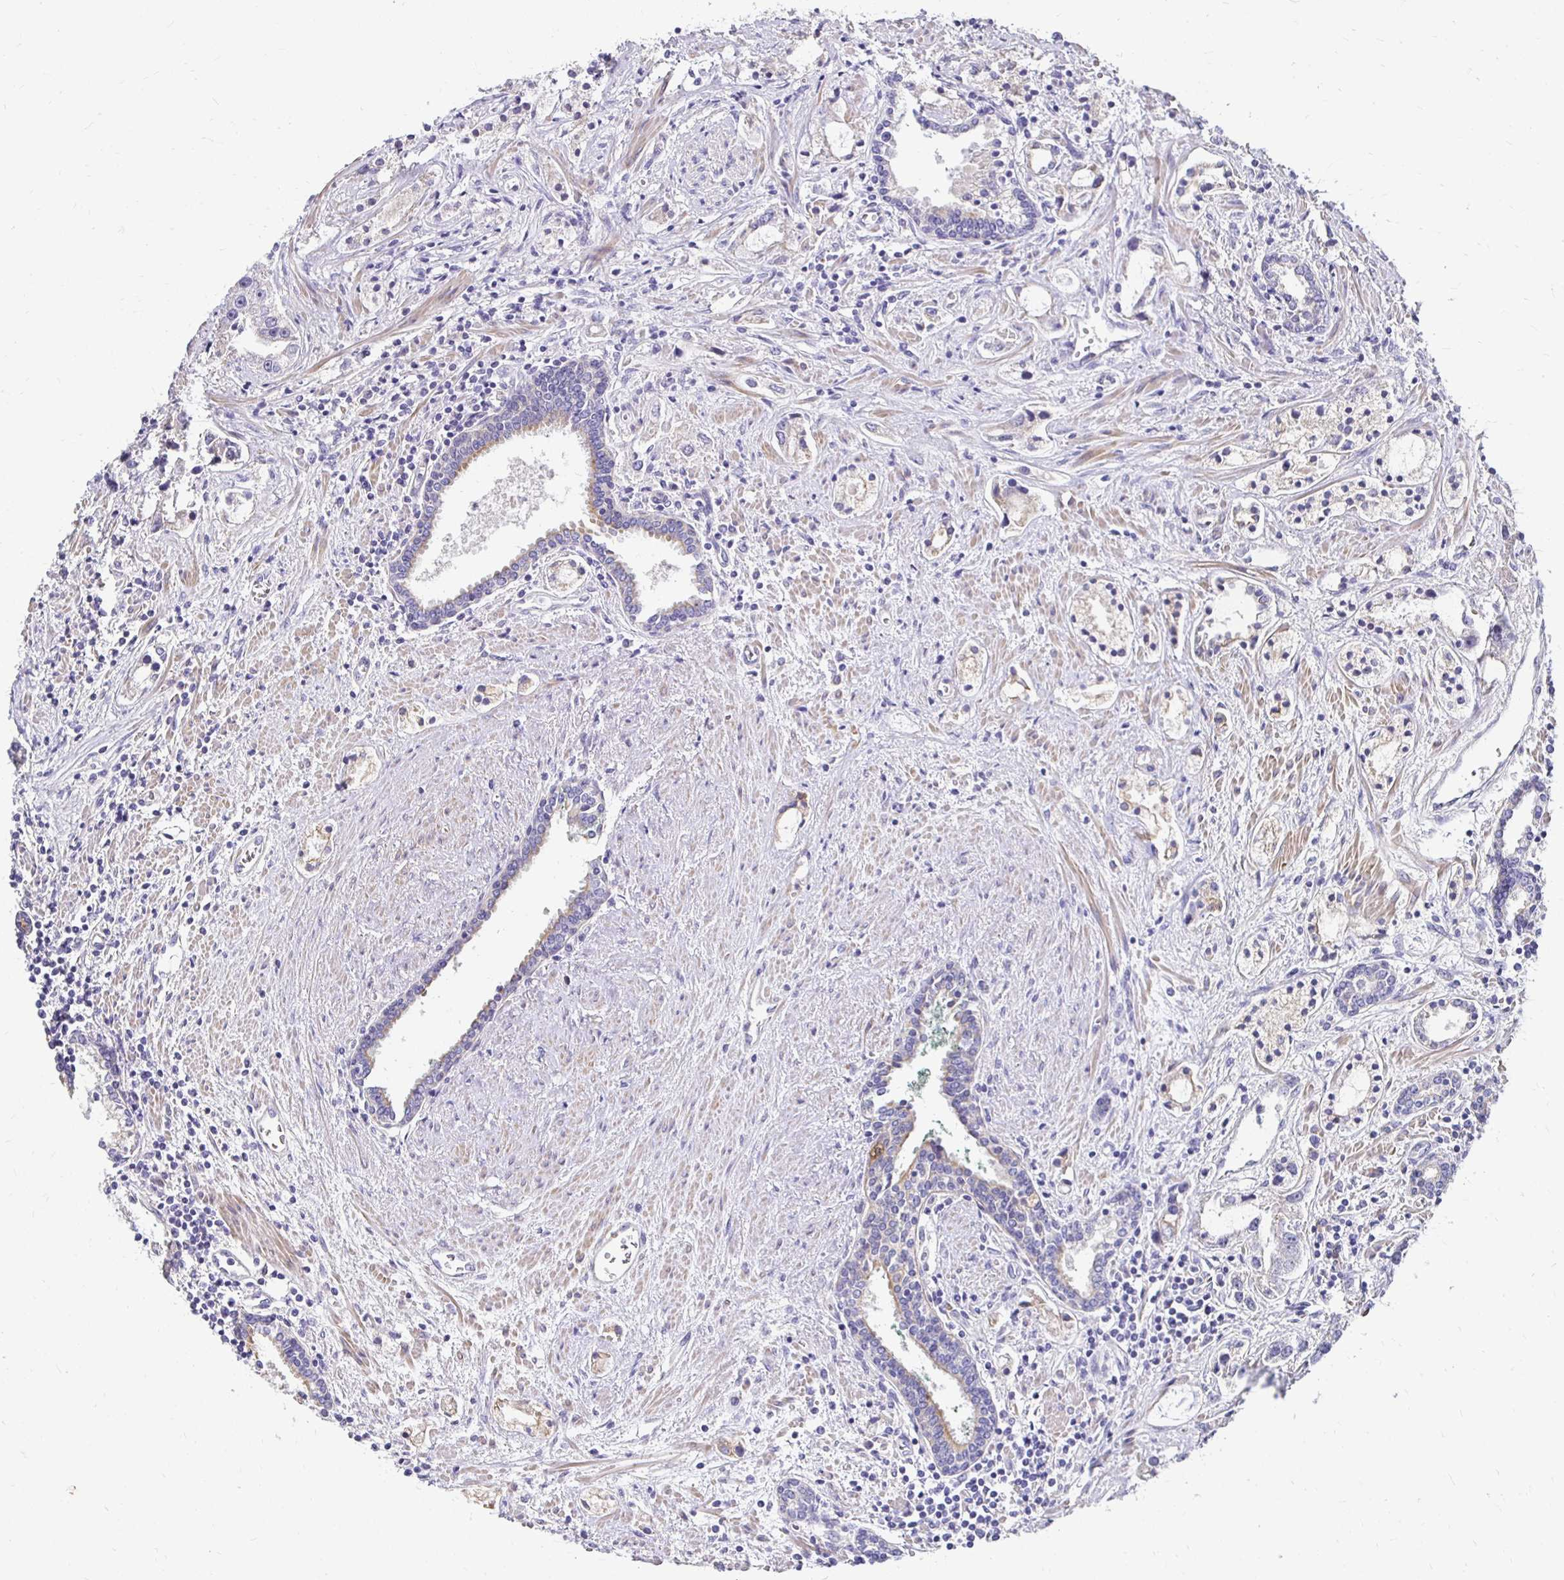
{"staining": {"intensity": "negative", "quantity": "none", "location": "none"}, "tissue": "prostate cancer", "cell_type": "Tumor cells", "image_type": "cancer", "snomed": [{"axis": "morphology", "description": "Adenocarcinoma, Medium grade"}, {"axis": "topography", "description": "Prostate"}], "caption": "Protein analysis of prostate medium-grade adenocarcinoma exhibits no significant staining in tumor cells.", "gene": "AKAP6", "patient": {"sex": "male", "age": 57}}